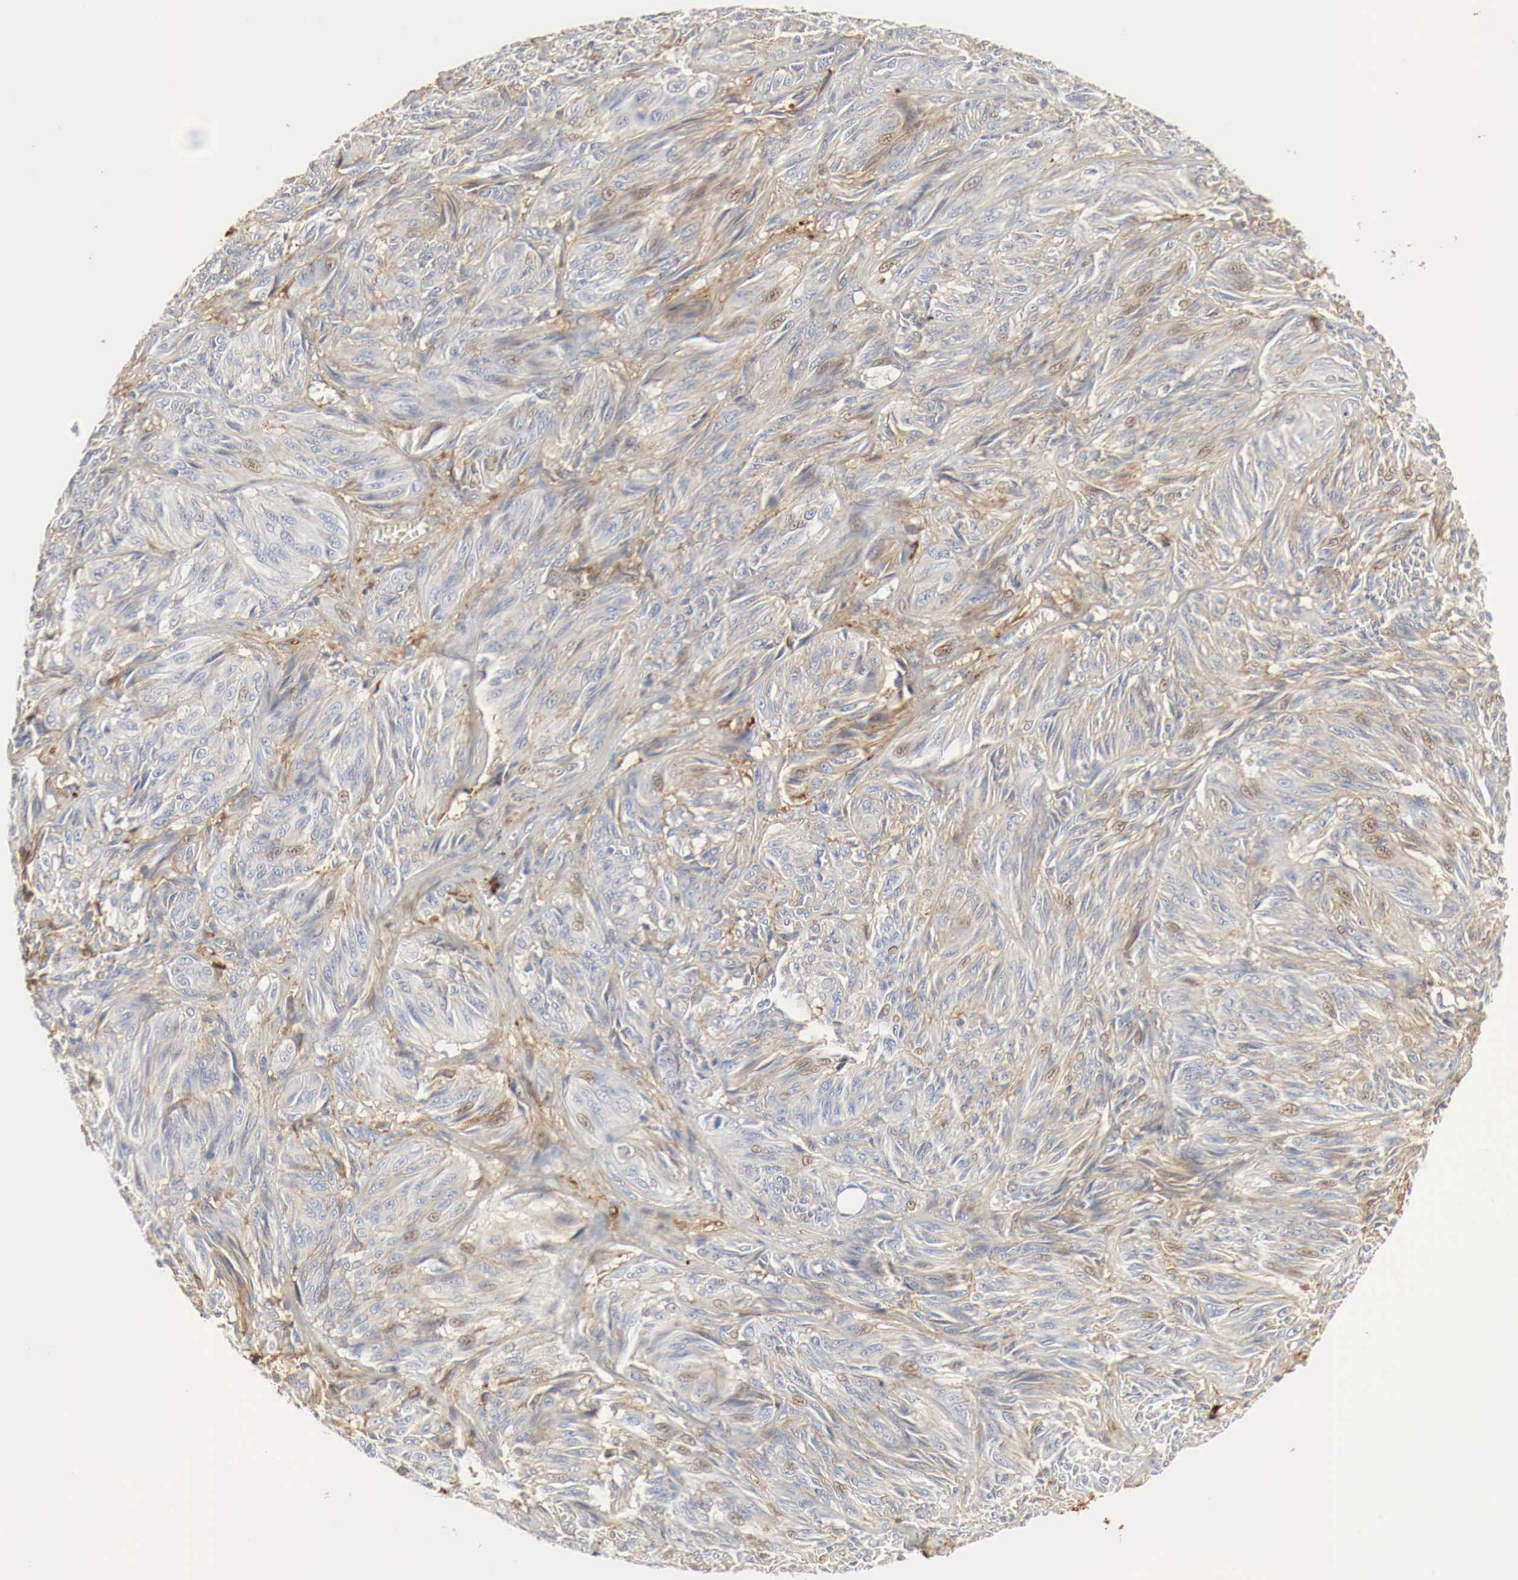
{"staining": {"intensity": "weak", "quantity": "<25%", "location": "cytoplasmic/membranous"}, "tissue": "melanoma", "cell_type": "Tumor cells", "image_type": "cancer", "snomed": [{"axis": "morphology", "description": "Malignant melanoma, NOS"}, {"axis": "topography", "description": "Skin"}], "caption": "Malignant melanoma was stained to show a protein in brown. There is no significant positivity in tumor cells.", "gene": "IGLC3", "patient": {"sex": "male", "age": 54}}